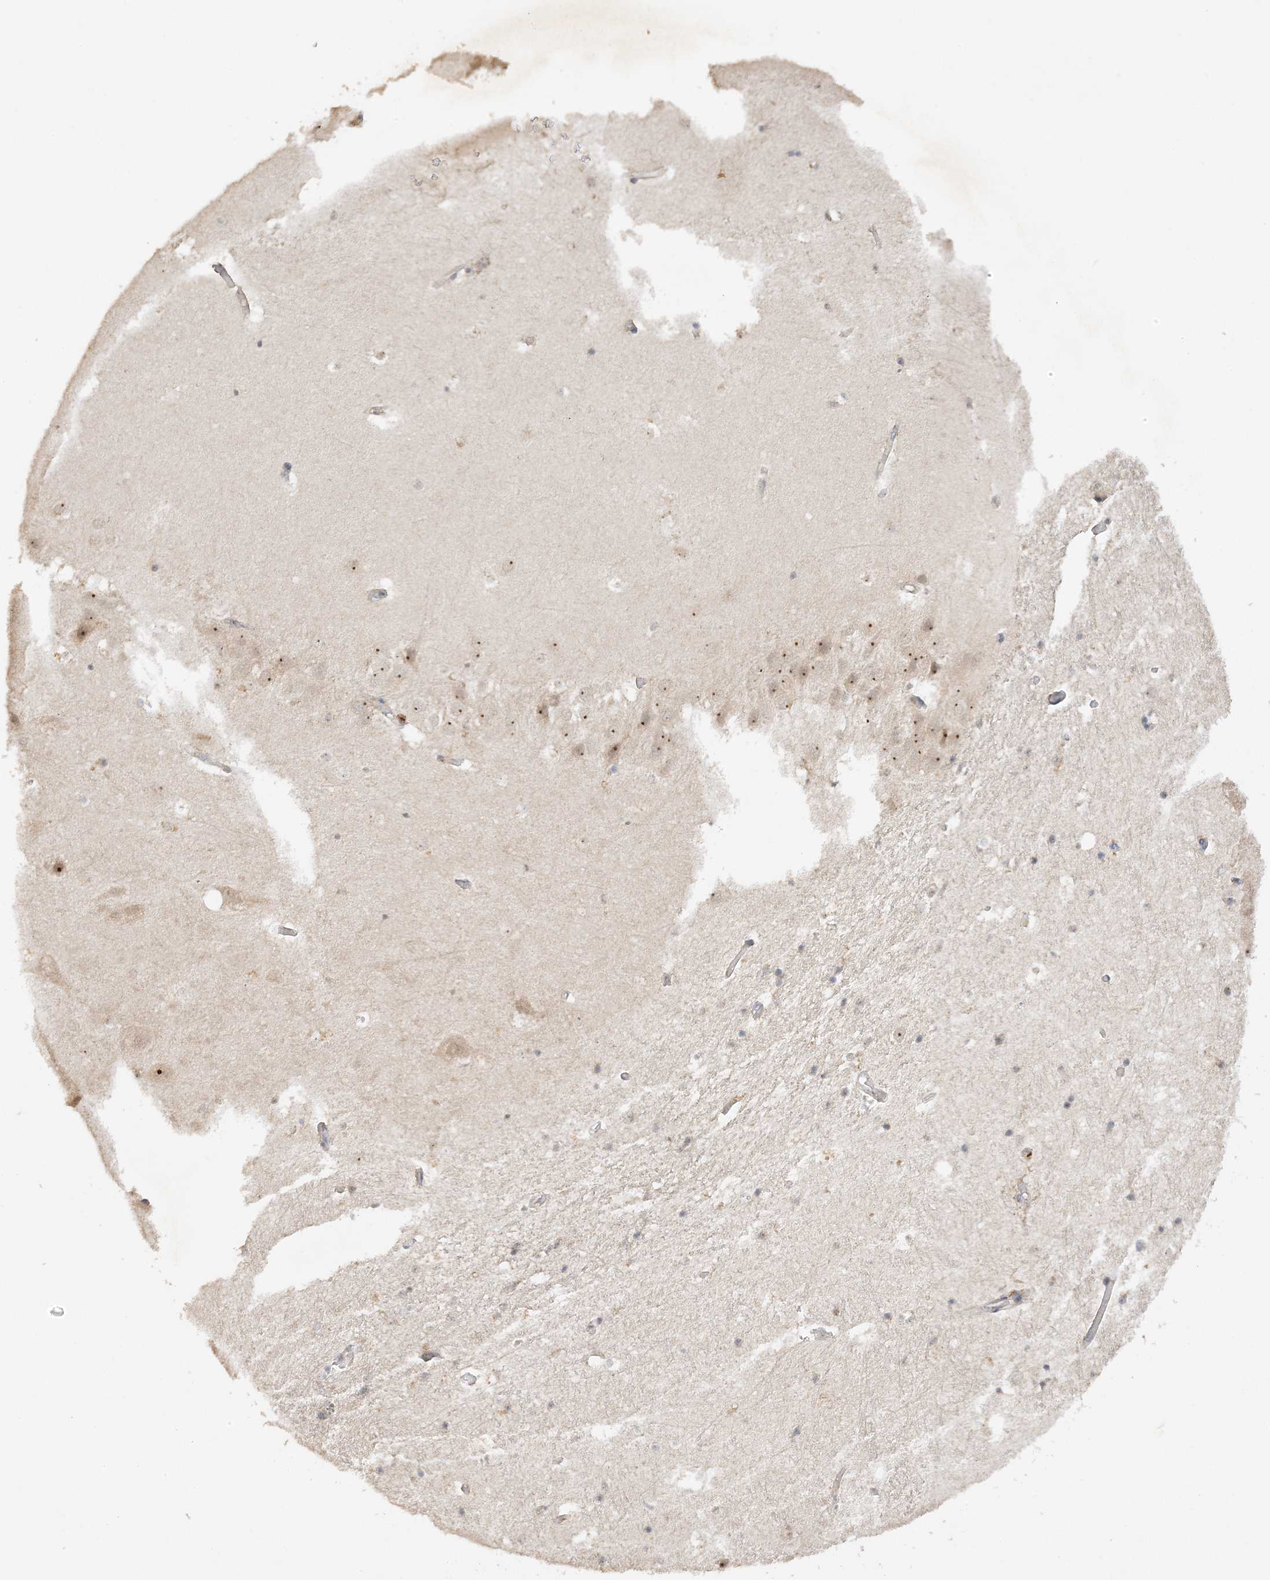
{"staining": {"intensity": "negative", "quantity": "none", "location": "none"}, "tissue": "hippocampus", "cell_type": "Glial cells", "image_type": "normal", "snomed": [{"axis": "morphology", "description": "Normal tissue, NOS"}, {"axis": "topography", "description": "Hippocampus"}], "caption": "The IHC photomicrograph has no significant expression in glial cells of hippocampus.", "gene": "DDX18", "patient": {"sex": "female", "age": 52}}